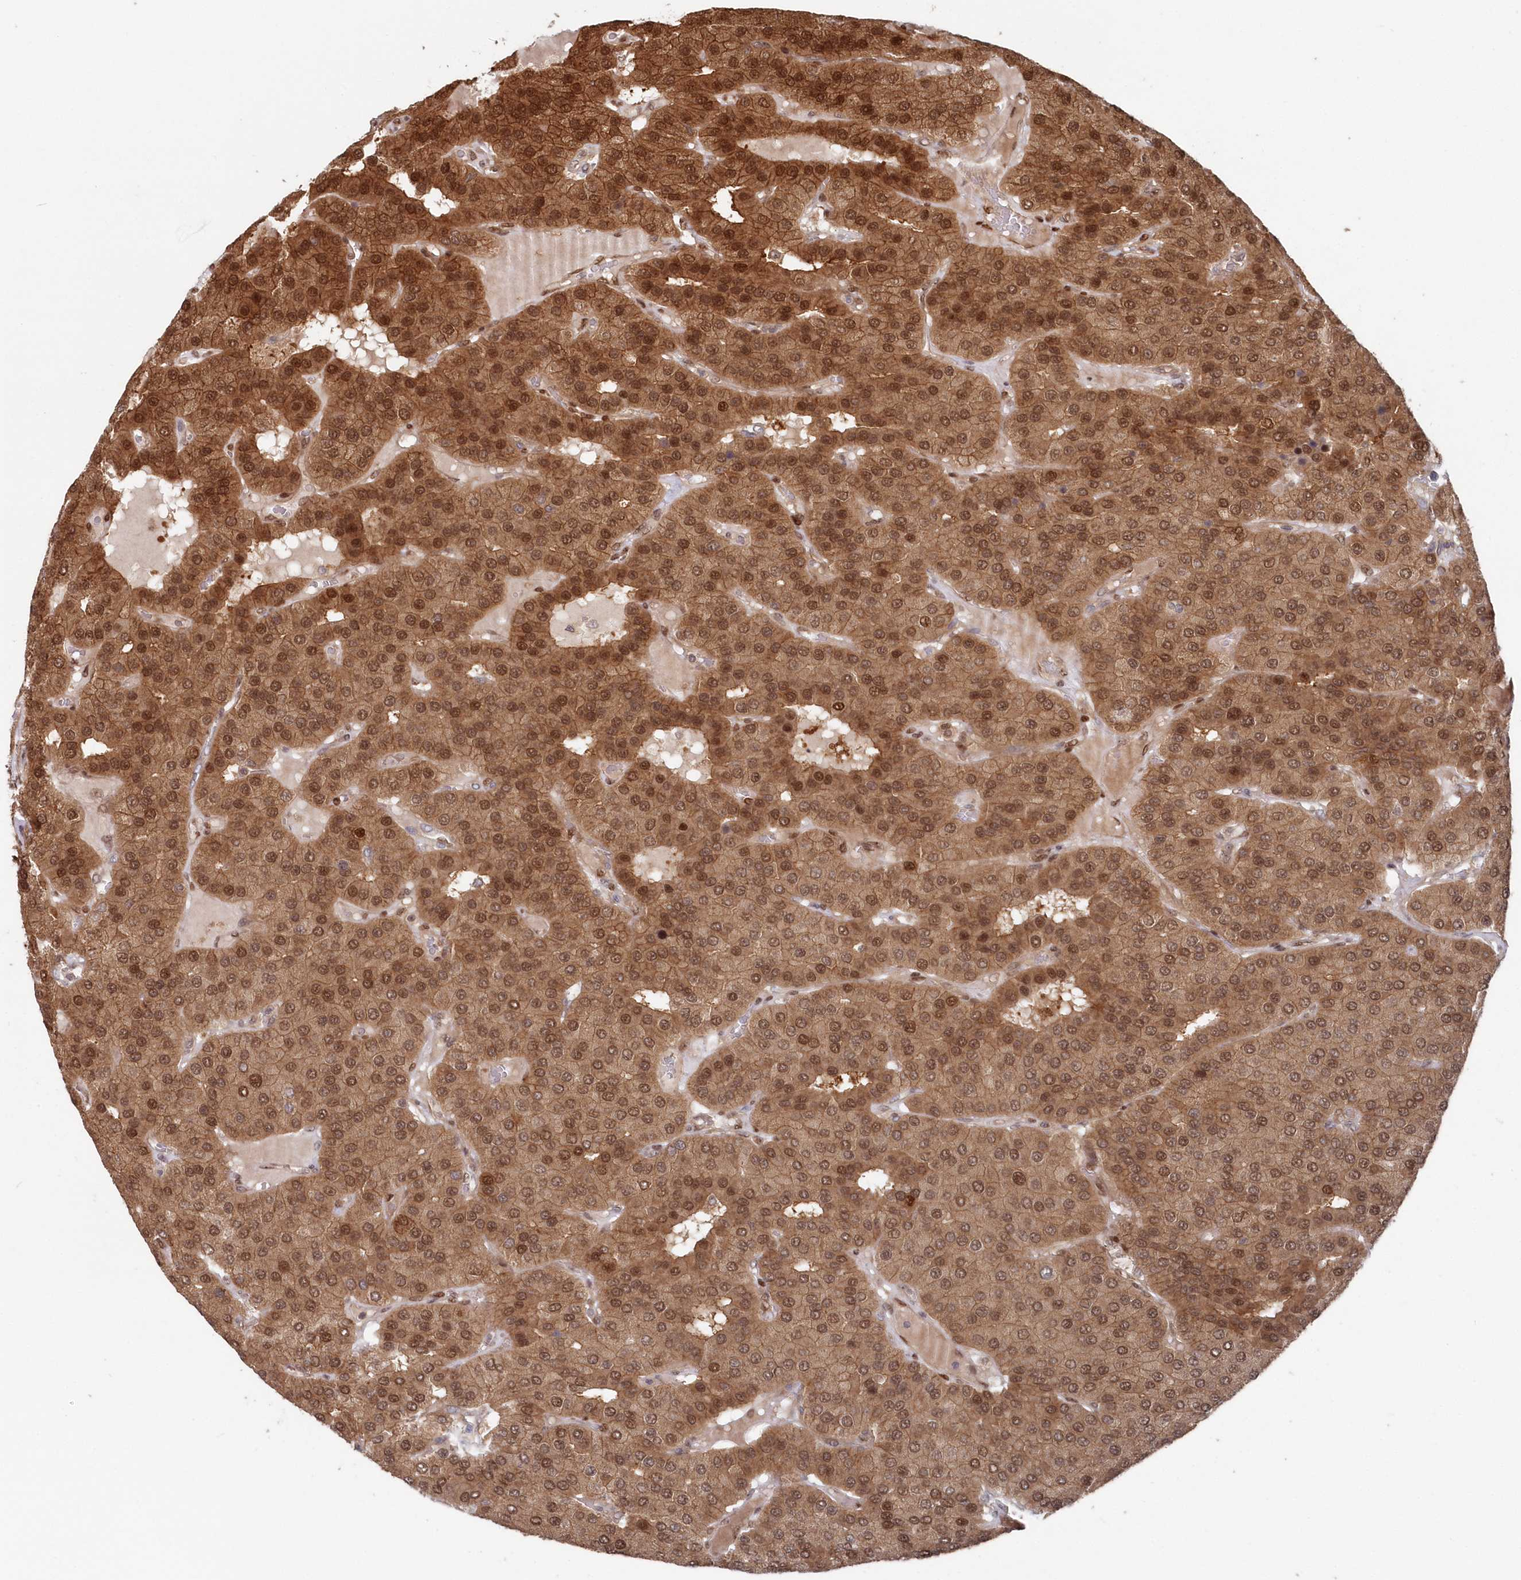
{"staining": {"intensity": "moderate", "quantity": ">75%", "location": "cytoplasmic/membranous,nuclear"}, "tissue": "parathyroid gland", "cell_type": "Glandular cells", "image_type": "normal", "snomed": [{"axis": "morphology", "description": "Normal tissue, NOS"}, {"axis": "morphology", "description": "Adenoma, NOS"}, {"axis": "topography", "description": "Parathyroid gland"}], "caption": "High-power microscopy captured an immunohistochemistry (IHC) image of benign parathyroid gland, revealing moderate cytoplasmic/membranous,nuclear staining in approximately >75% of glandular cells.", "gene": "ABHD14B", "patient": {"sex": "female", "age": 86}}